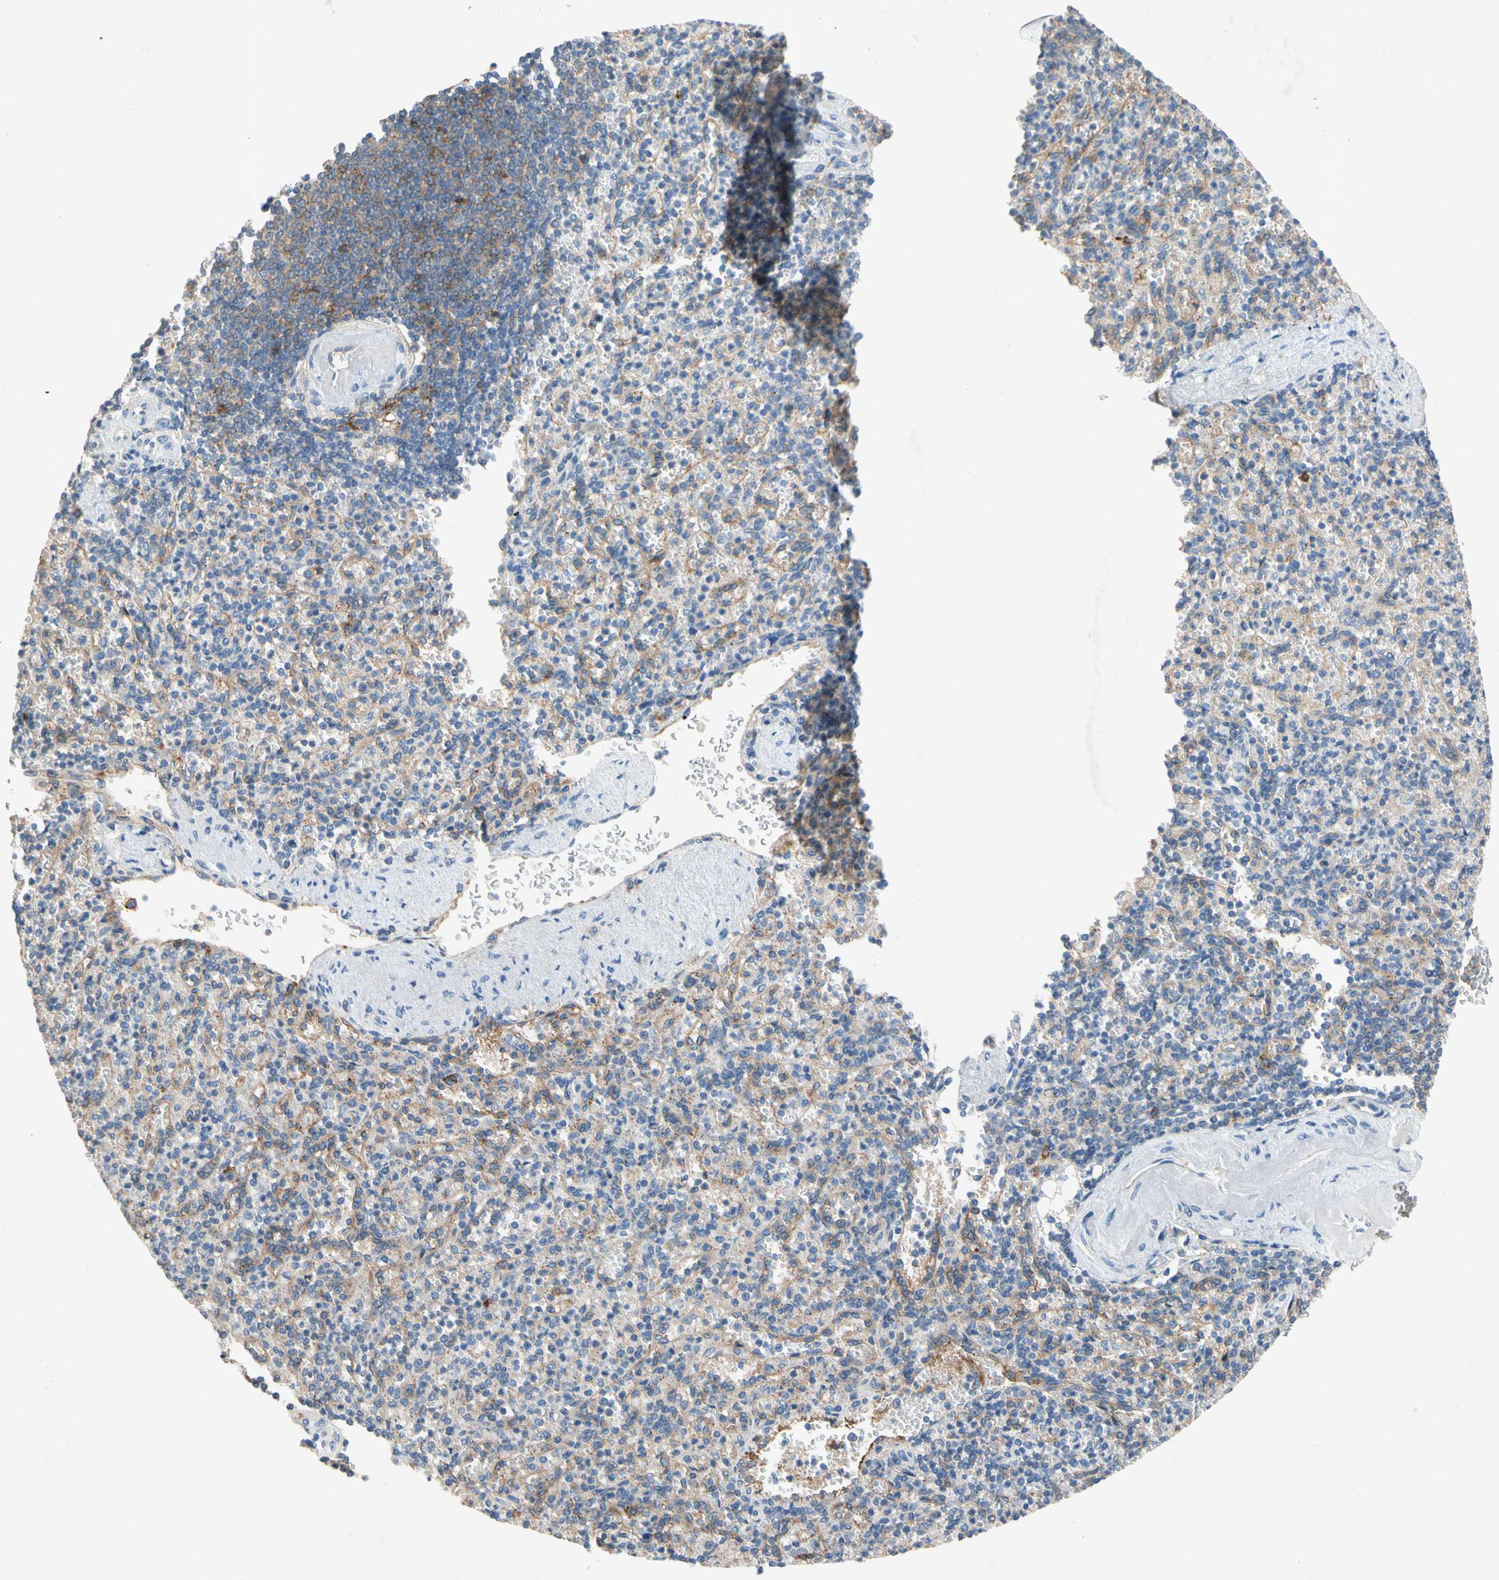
{"staining": {"intensity": "moderate", "quantity": "25%-75%", "location": "cytoplasmic/membranous"}, "tissue": "spleen", "cell_type": "Cells in red pulp", "image_type": "normal", "snomed": [{"axis": "morphology", "description": "Normal tissue, NOS"}, {"axis": "topography", "description": "Spleen"}], "caption": "Protein expression analysis of benign human spleen reveals moderate cytoplasmic/membranous expression in about 25%-75% of cells in red pulp.", "gene": "NDFIP2", "patient": {"sex": "female", "age": 74}}